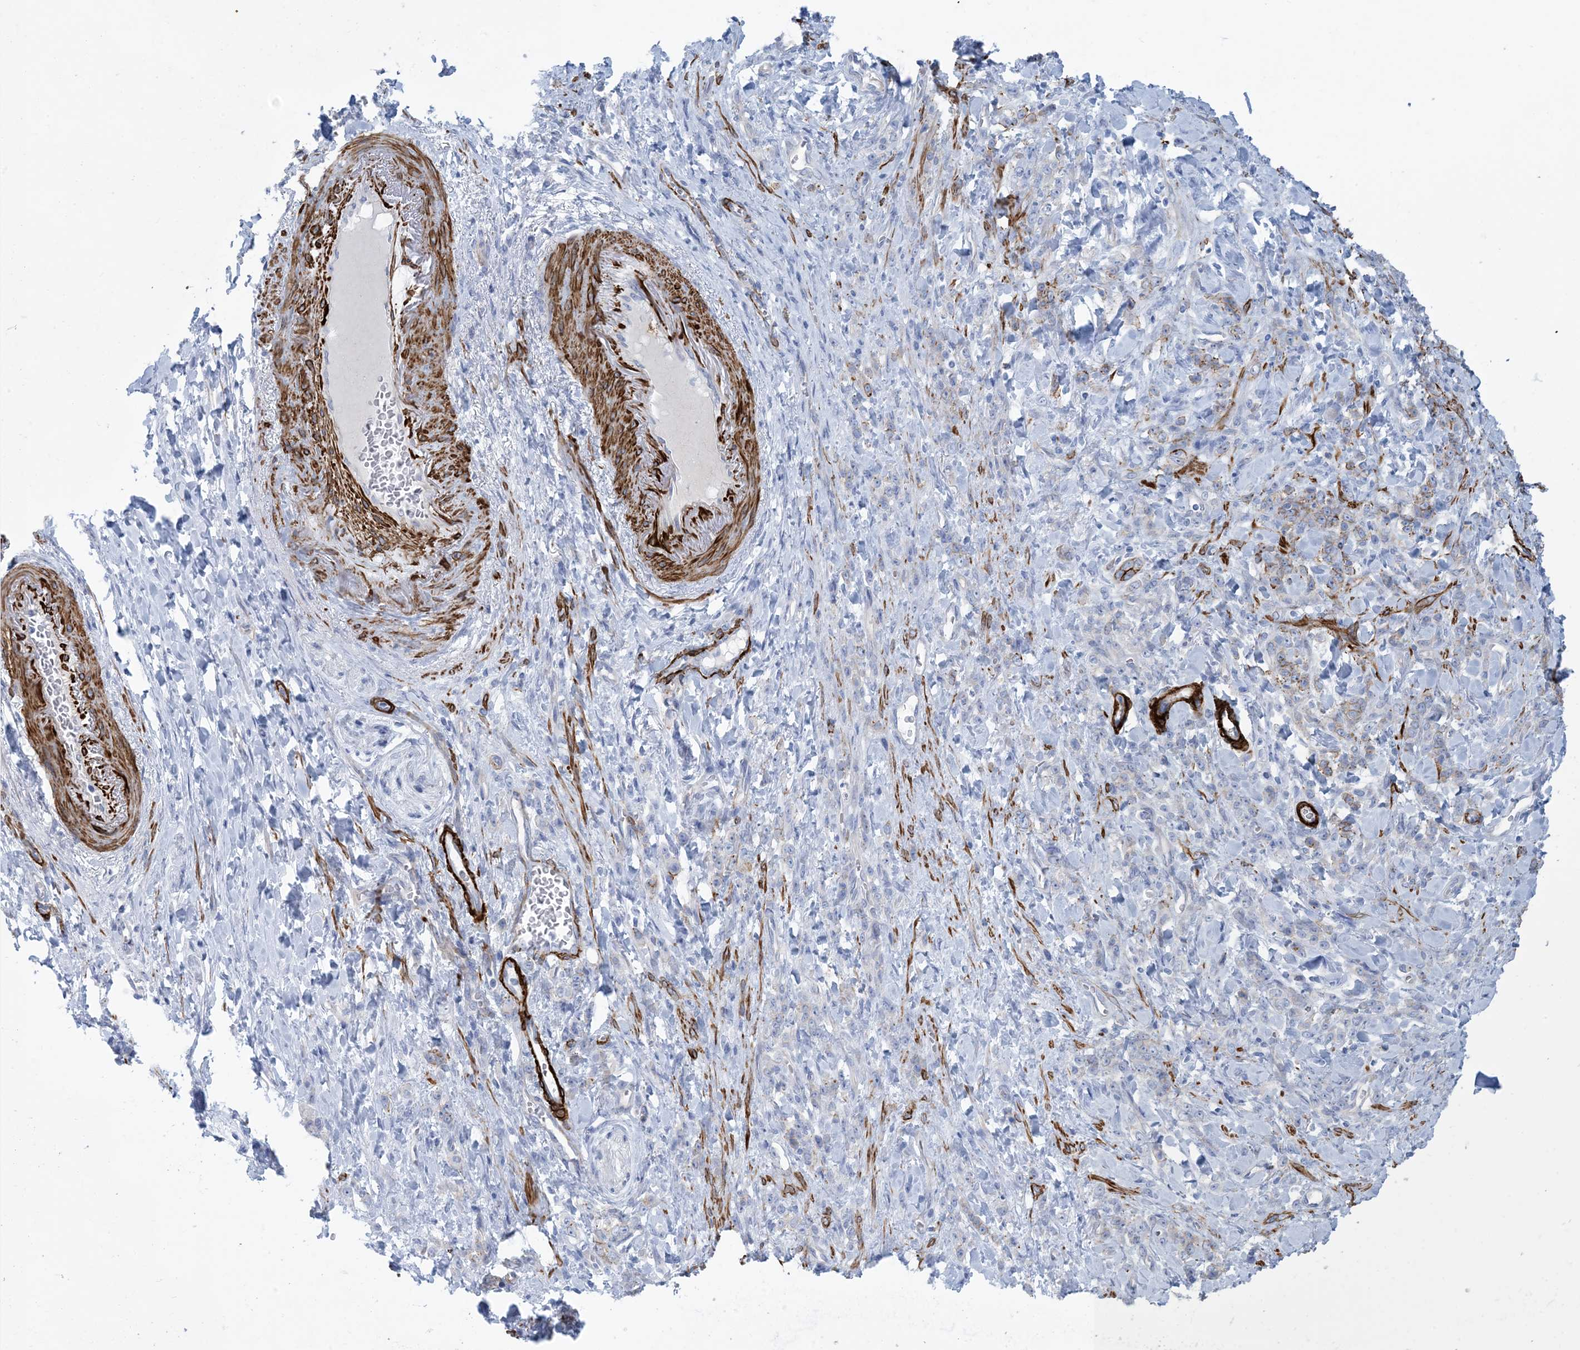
{"staining": {"intensity": "negative", "quantity": "none", "location": "none"}, "tissue": "stomach cancer", "cell_type": "Tumor cells", "image_type": "cancer", "snomed": [{"axis": "morphology", "description": "Normal tissue, NOS"}, {"axis": "morphology", "description": "Adenocarcinoma, NOS"}, {"axis": "topography", "description": "Stomach"}], "caption": "This micrograph is of stomach adenocarcinoma stained with immunohistochemistry to label a protein in brown with the nuclei are counter-stained blue. There is no expression in tumor cells.", "gene": "SHANK1", "patient": {"sex": "male", "age": 82}}